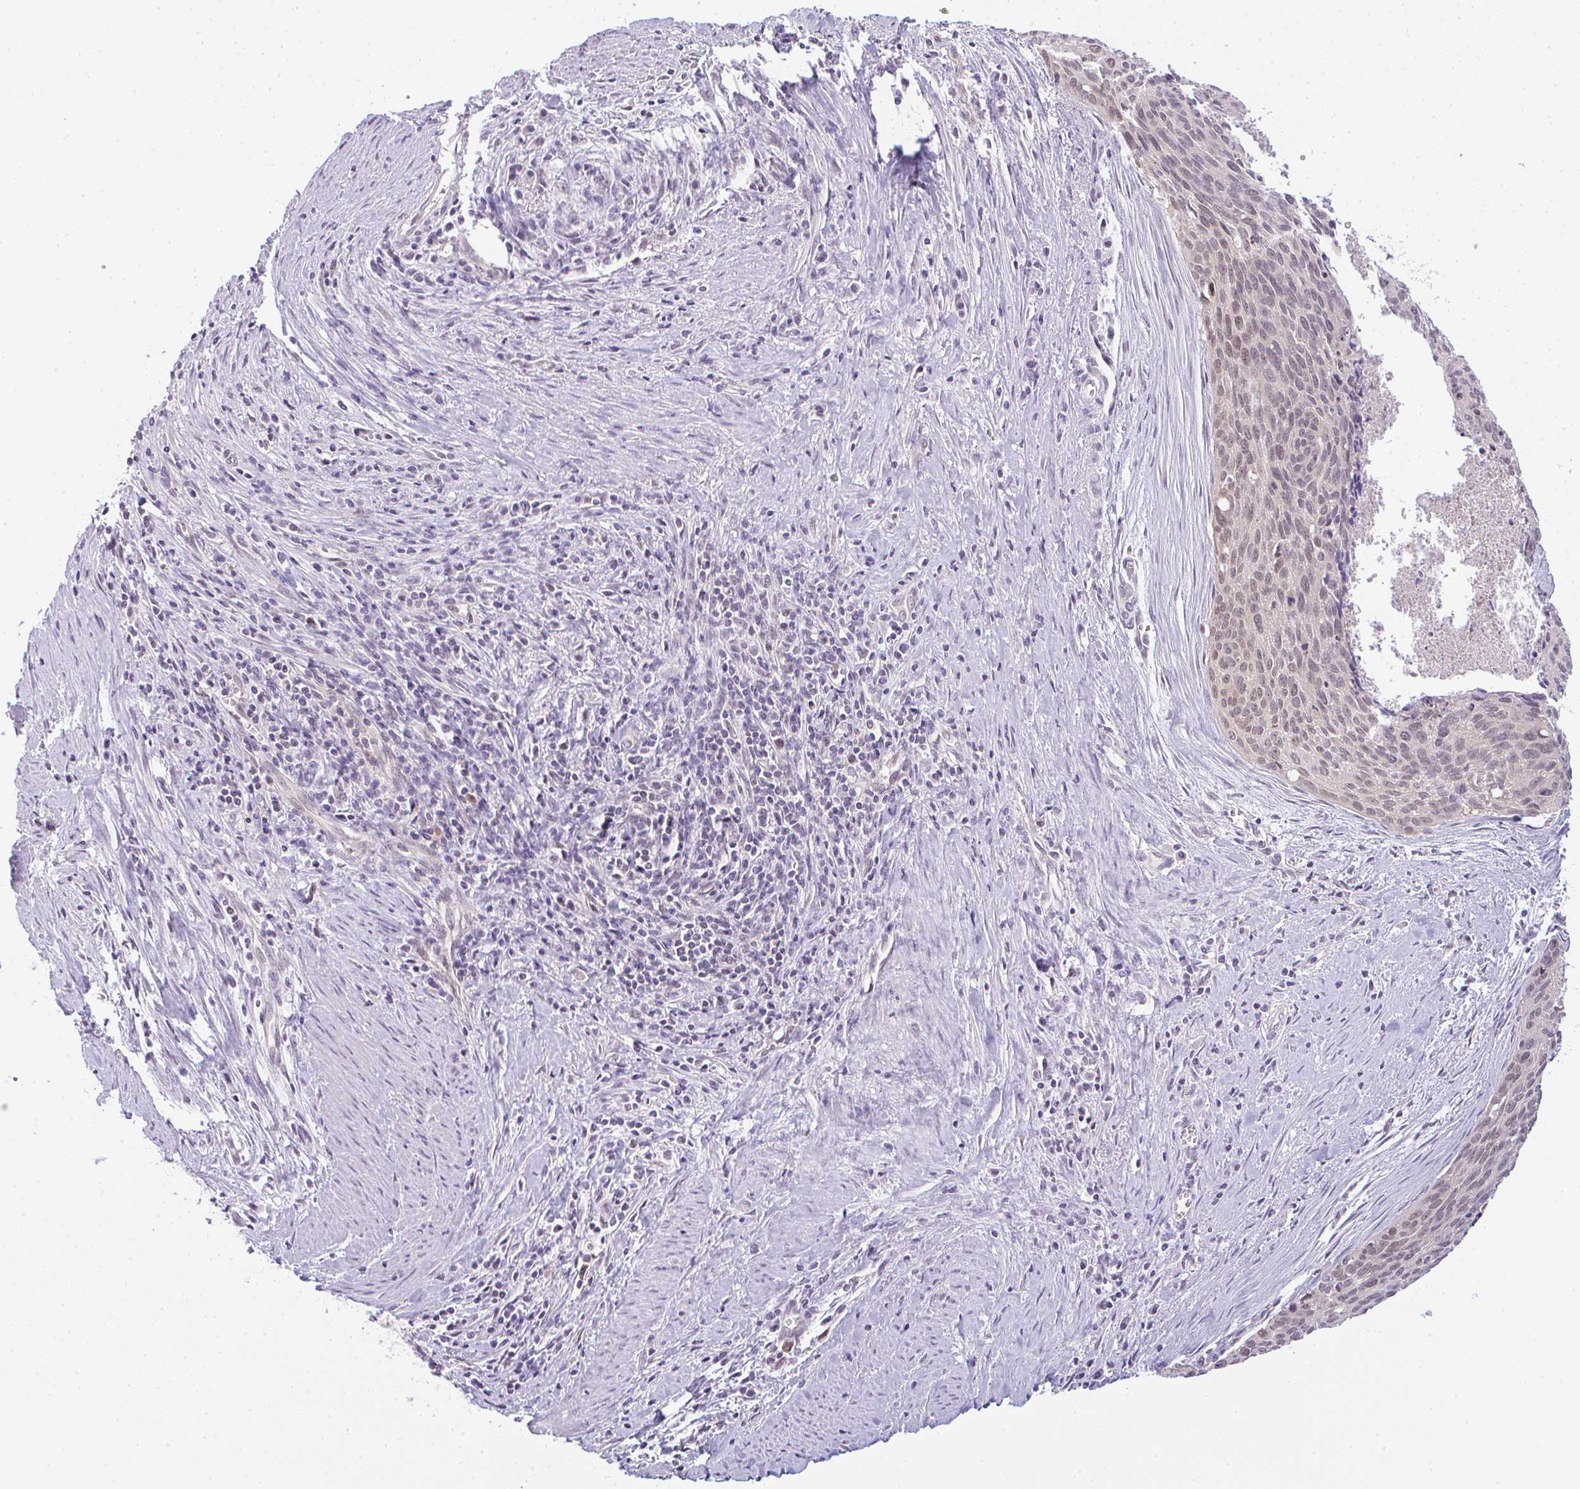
{"staining": {"intensity": "weak", "quantity": ">75%", "location": "nuclear"}, "tissue": "cervical cancer", "cell_type": "Tumor cells", "image_type": "cancer", "snomed": [{"axis": "morphology", "description": "Squamous cell carcinoma, NOS"}, {"axis": "topography", "description": "Cervix"}], "caption": "High-magnification brightfield microscopy of cervical squamous cell carcinoma stained with DAB (3,3'-diaminobenzidine) (brown) and counterstained with hematoxylin (blue). tumor cells exhibit weak nuclear staining is identified in about>75% of cells. The protein of interest is shown in brown color, while the nuclei are stained blue.", "gene": "CSE1L", "patient": {"sex": "female", "age": 55}}